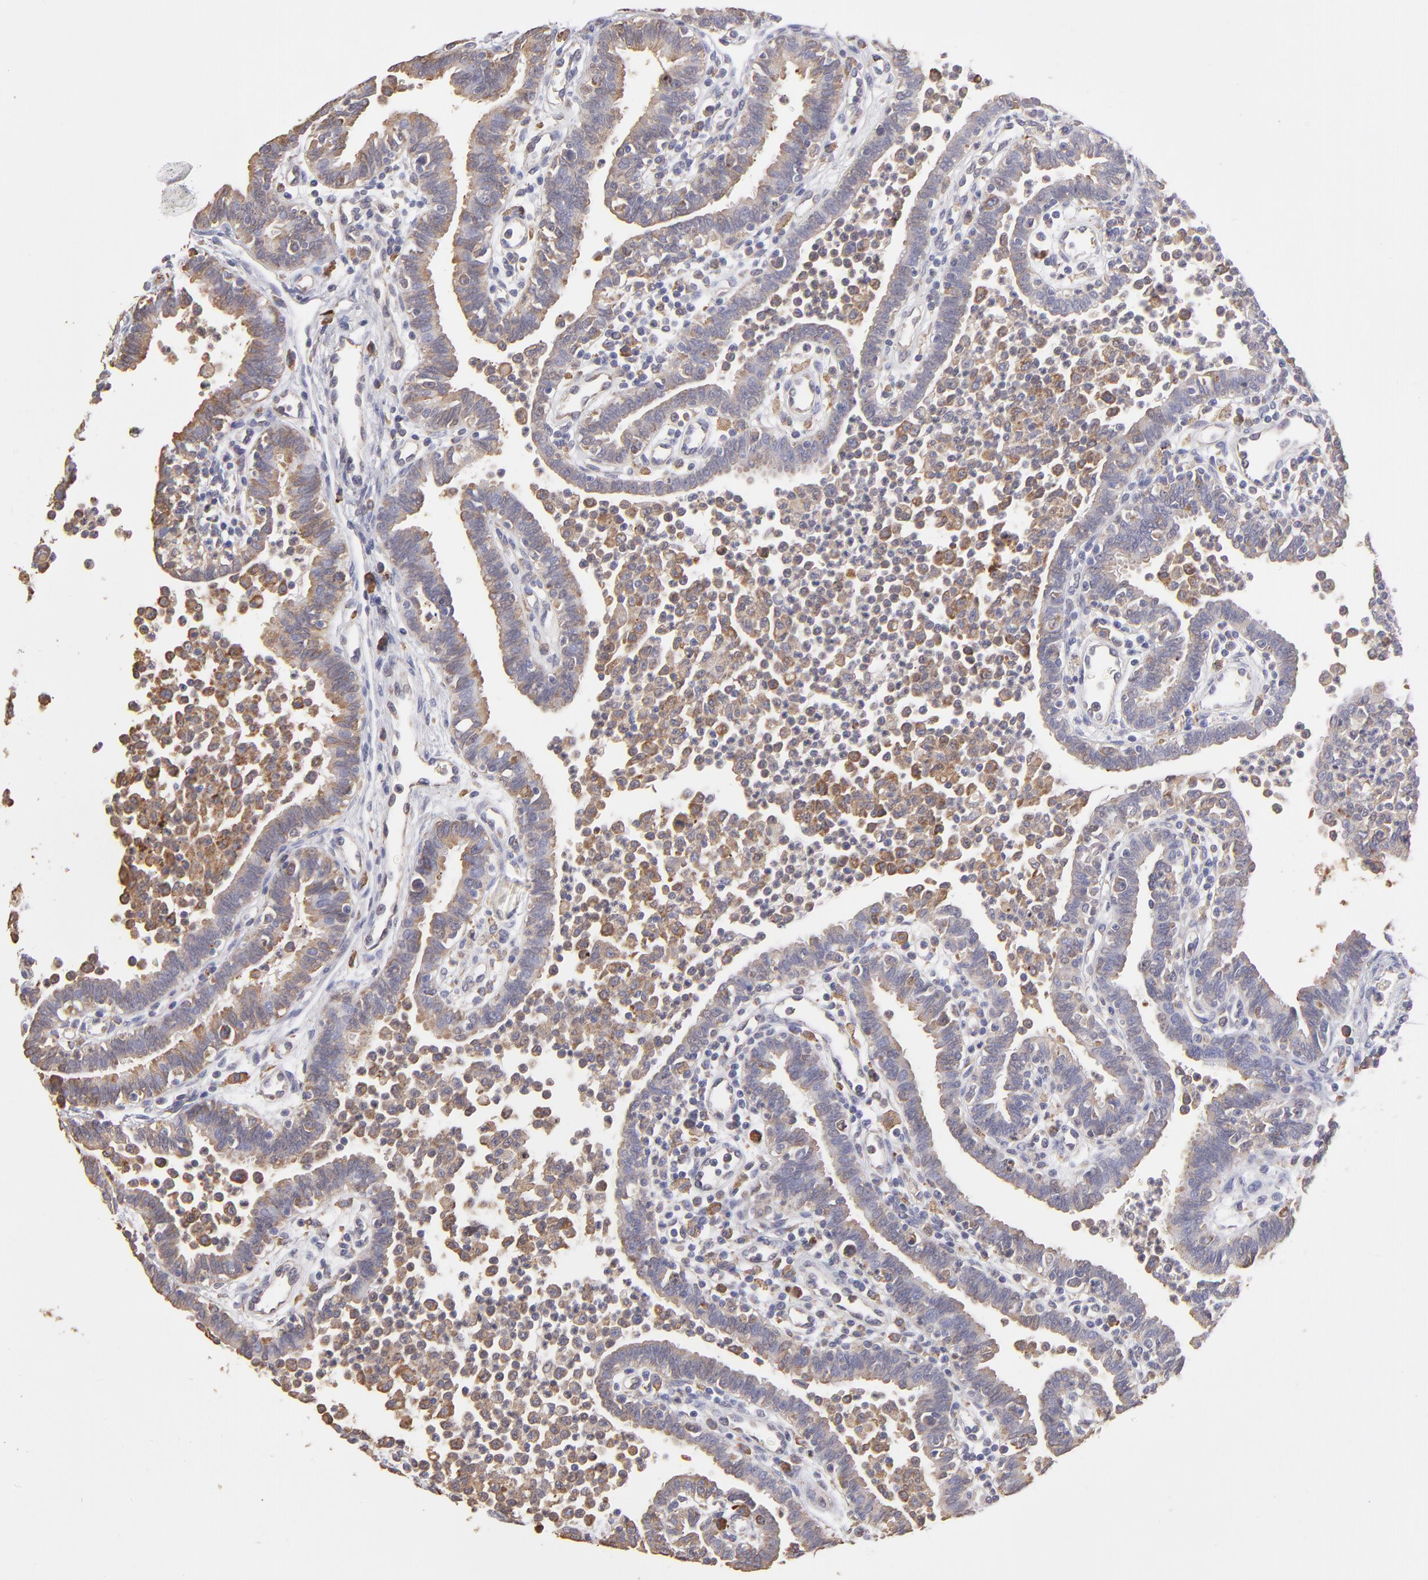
{"staining": {"intensity": "weak", "quantity": ">75%", "location": "cytoplasmic/membranous"}, "tissue": "fallopian tube", "cell_type": "Glandular cells", "image_type": "normal", "snomed": [{"axis": "morphology", "description": "Normal tissue, NOS"}, {"axis": "topography", "description": "Fallopian tube"}], "caption": "Glandular cells exhibit low levels of weak cytoplasmic/membranous positivity in about >75% of cells in benign fallopian tube. (DAB = brown stain, brightfield microscopy at high magnification).", "gene": "CALR", "patient": {"sex": "female", "age": 36}}